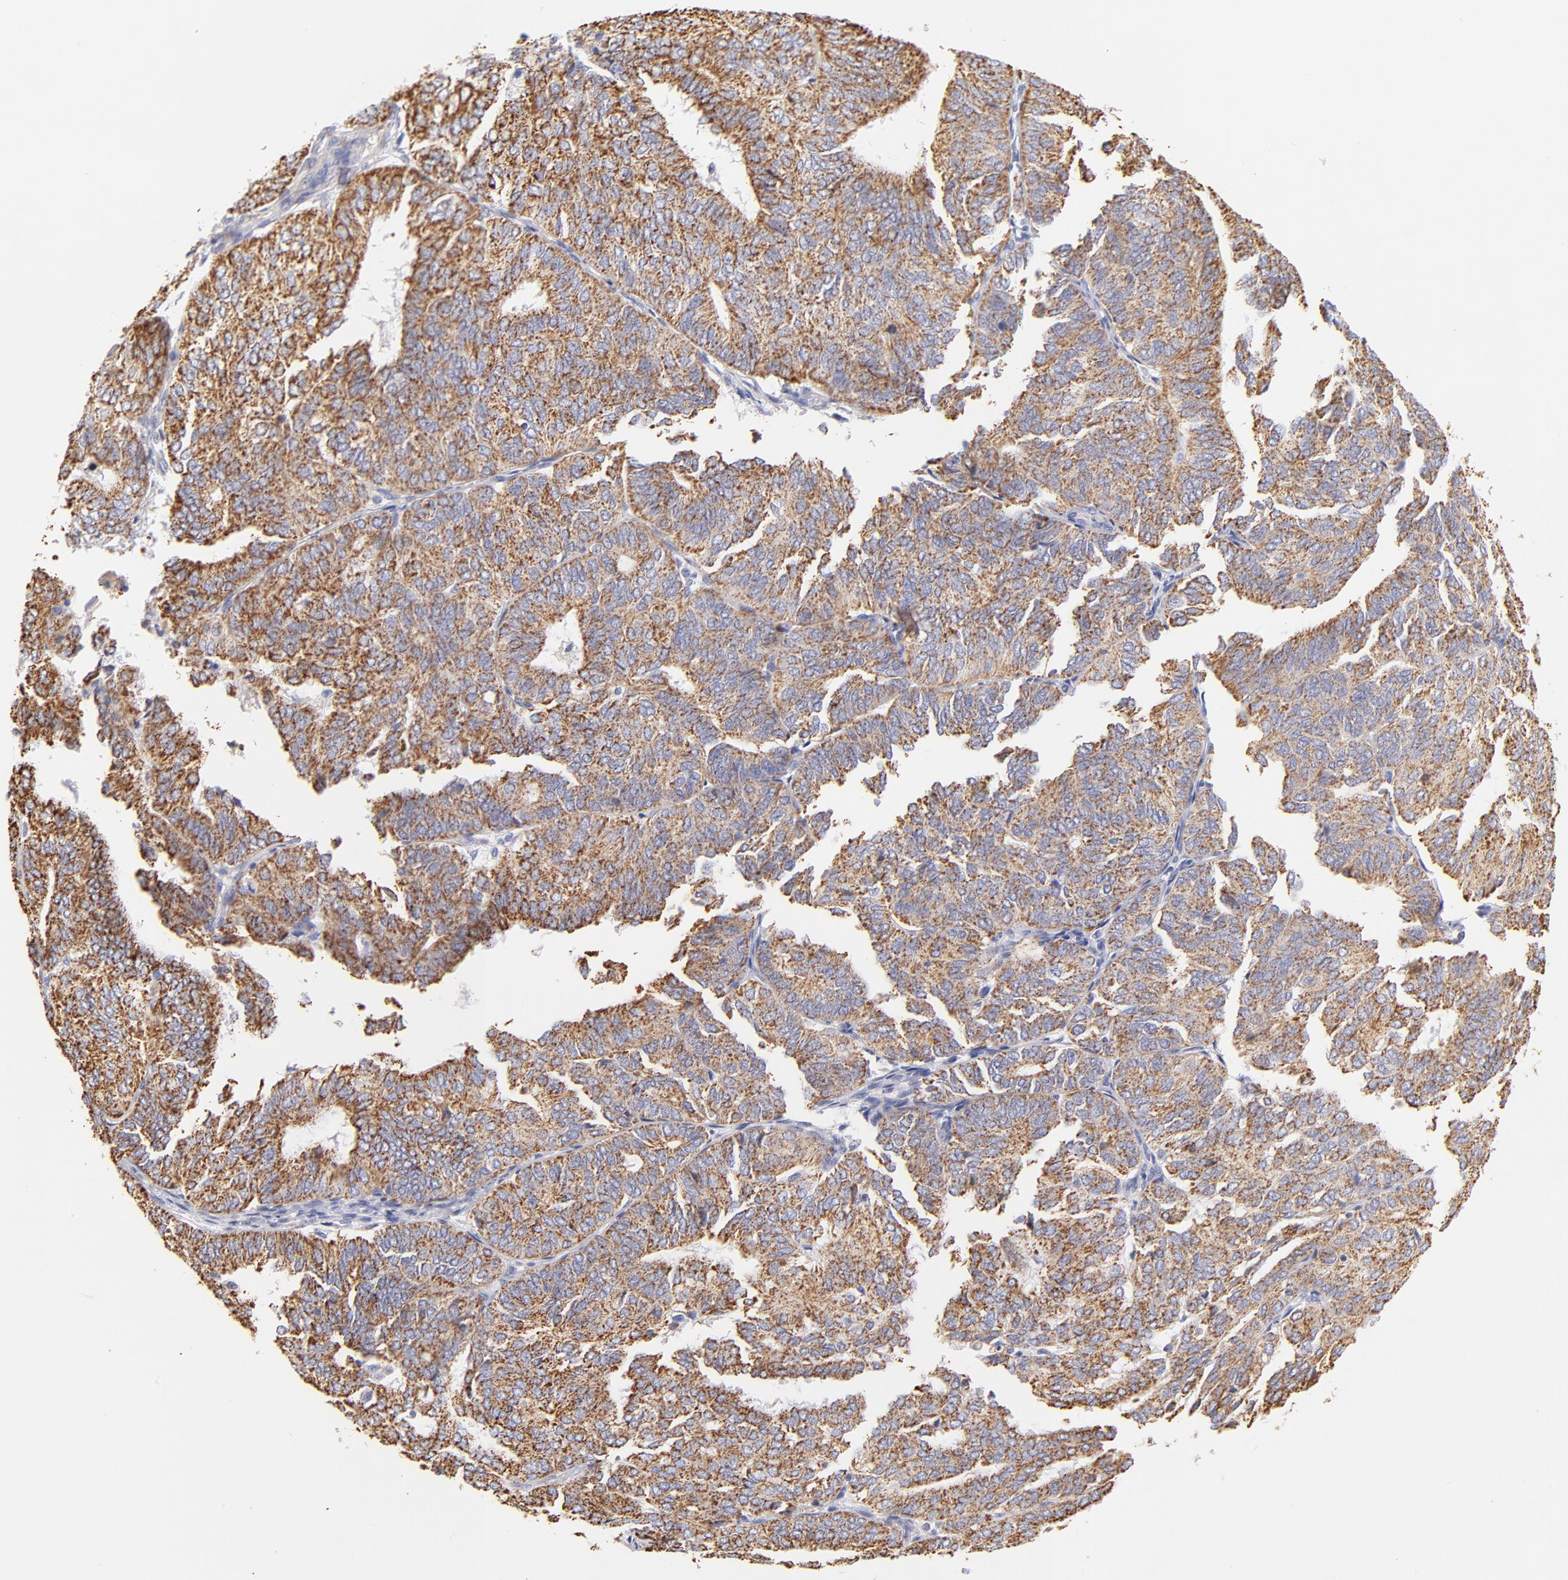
{"staining": {"intensity": "moderate", "quantity": ">75%", "location": "cytoplasmic/membranous"}, "tissue": "endometrial cancer", "cell_type": "Tumor cells", "image_type": "cancer", "snomed": [{"axis": "morphology", "description": "Adenocarcinoma, NOS"}, {"axis": "topography", "description": "Endometrium"}], "caption": "Immunohistochemistry (DAB) staining of human endometrial adenocarcinoma exhibits moderate cytoplasmic/membranous protein expression in approximately >75% of tumor cells.", "gene": "AIFM1", "patient": {"sex": "female", "age": 59}}